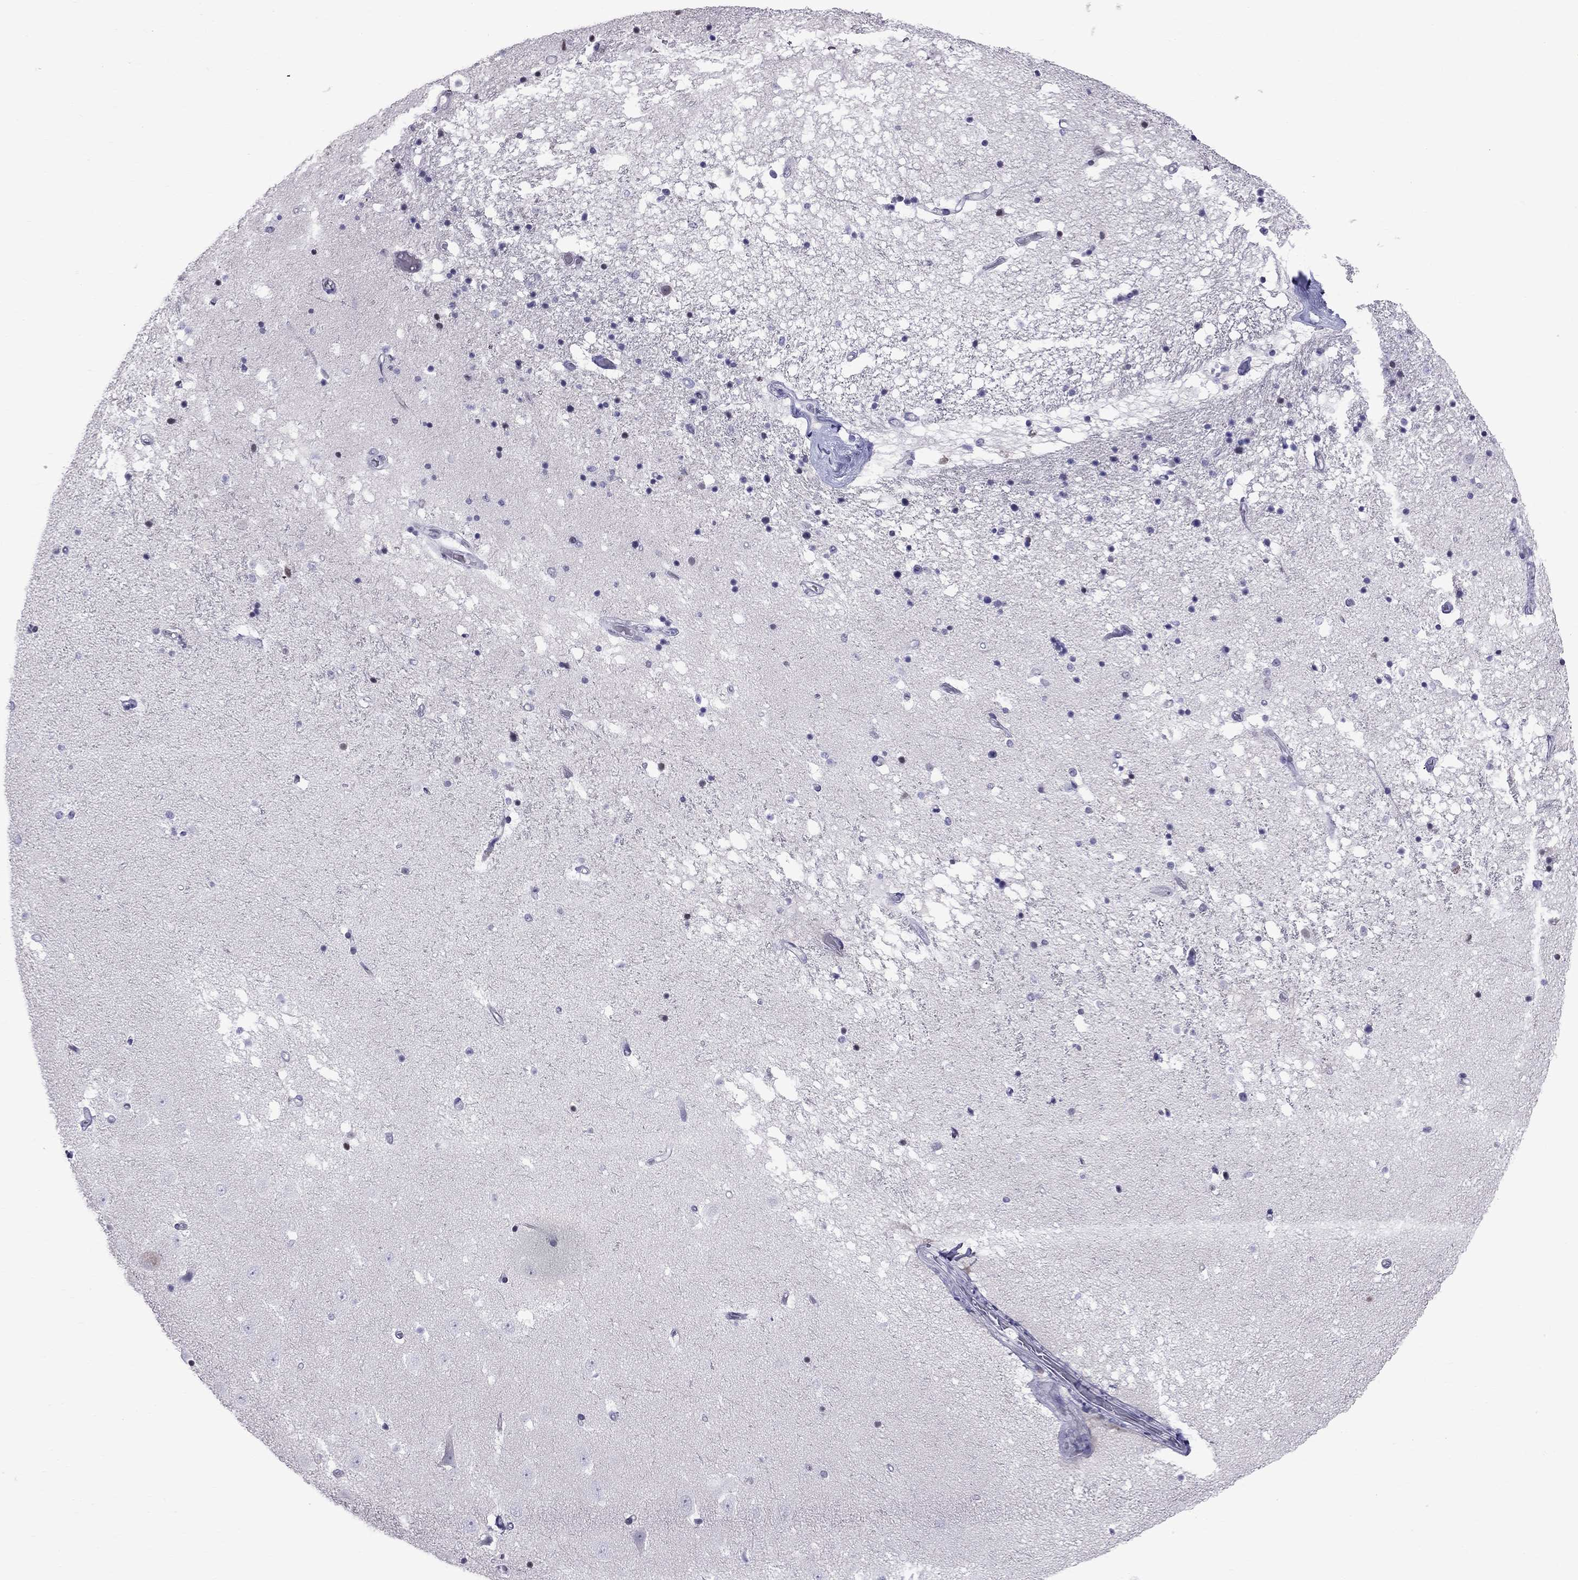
{"staining": {"intensity": "negative", "quantity": "none", "location": "none"}, "tissue": "hippocampus", "cell_type": "Glial cells", "image_type": "normal", "snomed": [{"axis": "morphology", "description": "Normal tissue, NOS"}, {"axis": "topography", "description": "Hippocampus"}], "caption": "A histopathology image of human hippocampus is negative for staining in glial cells. (IHC, brightfield microscopy, high magnification).", "gene": "MUC15", "patient": {"sex": "male", "age": 49}}